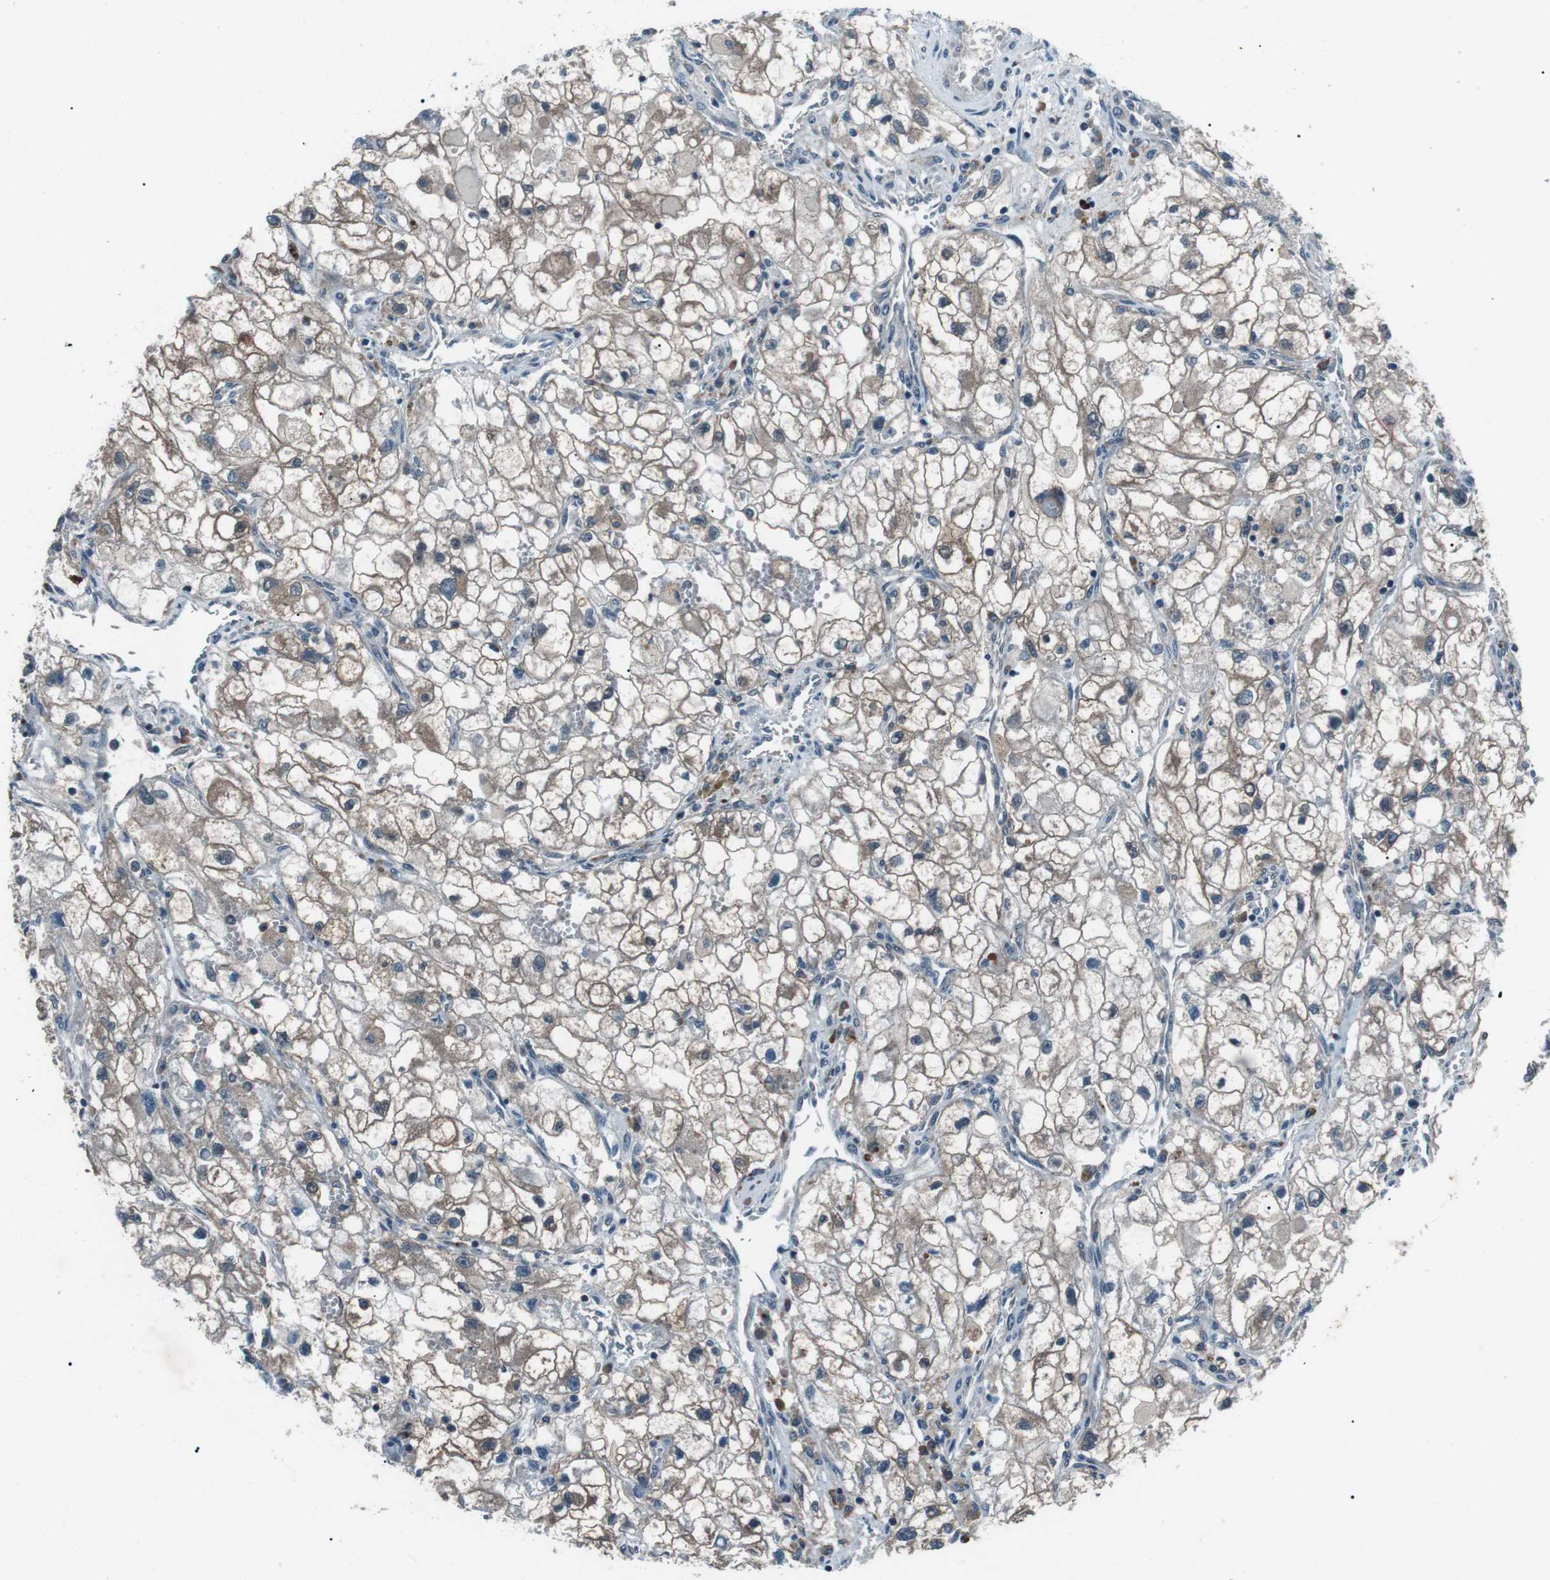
{"staining": {"intensity": "moderate", "quantity": ">75%", "location": "cytoplasmic/membranous"}, "tissue": "renal cancer", "cell_type": "Tumor cells", "image_type": "cancer", "snomed": [{"axis": "morphology", "description": "Adenocarcinoma, NOS"}, {"axis": "topography", "description": "Kidney"}], "caption": "Moderate cytoplasmic/membranous protein staining is appreciated in approximately >75% of tumor cells in renal cancer (adenocarcinoma). The protein is stained brown, and the nuclei are stained in blue (DAB (3,3'-diaminobenzidine) IHC with brightfield microscopy, high magnification).", "gene": "LRIG2", "patient": {"sex": "female", "age": 70}}